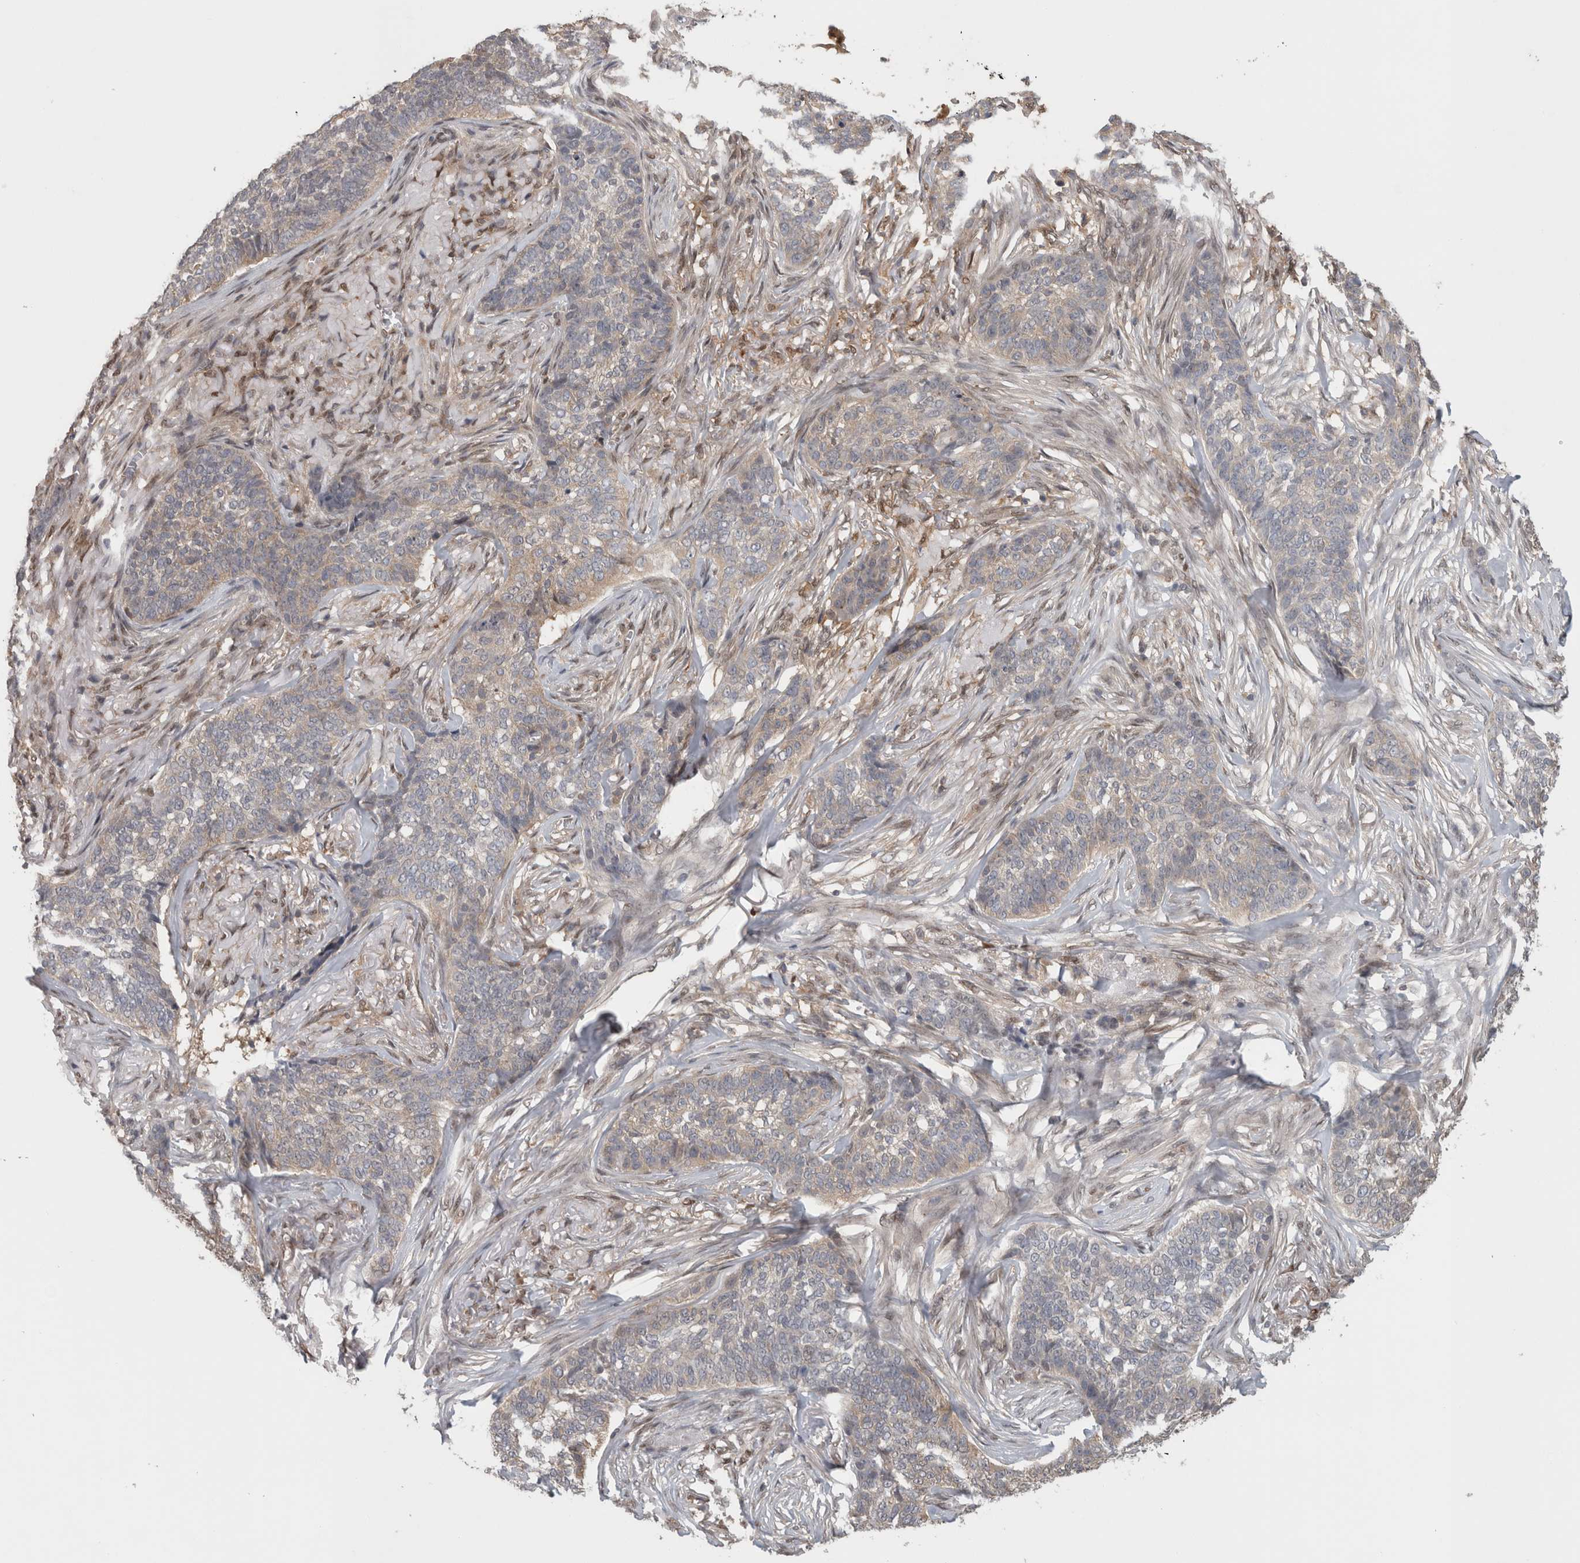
{"staining": {"intensity": "weak", "quantity": "<25%", "location": "cytoplasmic/membranous"}, "tissue": "skin cancer", "cell_type": "Tumor cells", "image_type": "cancer", "snomed": [{"axis": "morphology", "description": "Basal cell carcinoma"}, {"axis": "topography", "description": "Skin"}], "caption": "A histopathology image of human skin cancer (basal cell carcinoma) is negative for staining in tumor cells.", "gene": "PIGP", "patient": {"sex": "male", "age": 85}}